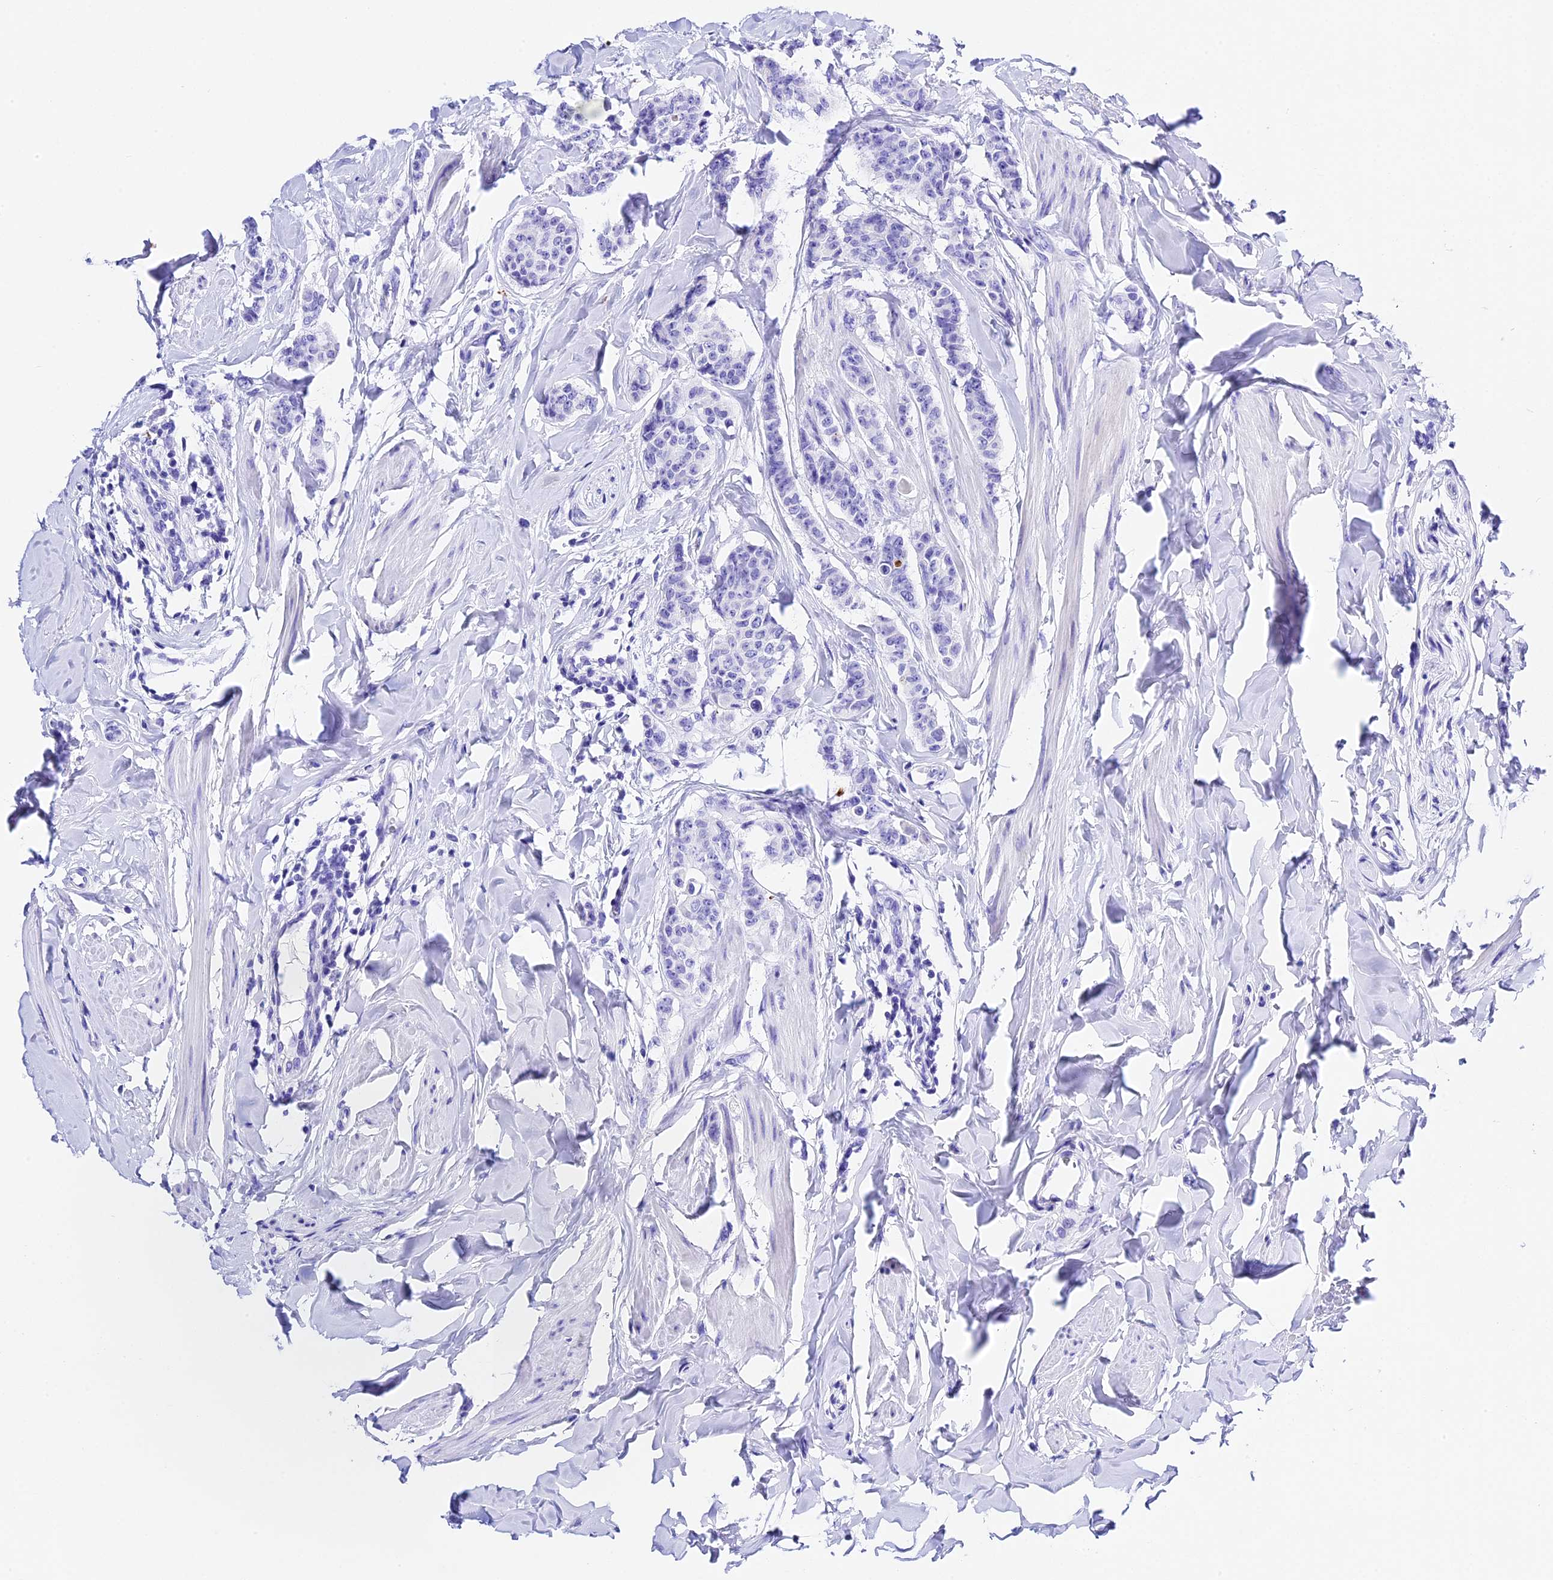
{"staining": {"intensity": "negative", "quantity": "none", "location": "none"}, "tissue": "breast cancer", "cell_type": "Tumor cells", "image_type": "cancer", "snomed": [{"axis": "morphology", "description": "Duct carcinoma"}, {"axis": "topography", "description": "Breast"}], "caption": "The micrograph demonstrates no significant staining in tumor cells of breast infiltrating ductal carcinoma. (Immunohistochemistry (ihc), brightfield microscopy, high magnification).", "gene": "PSG11", "patient": {"sex": "female", "age": 40}}